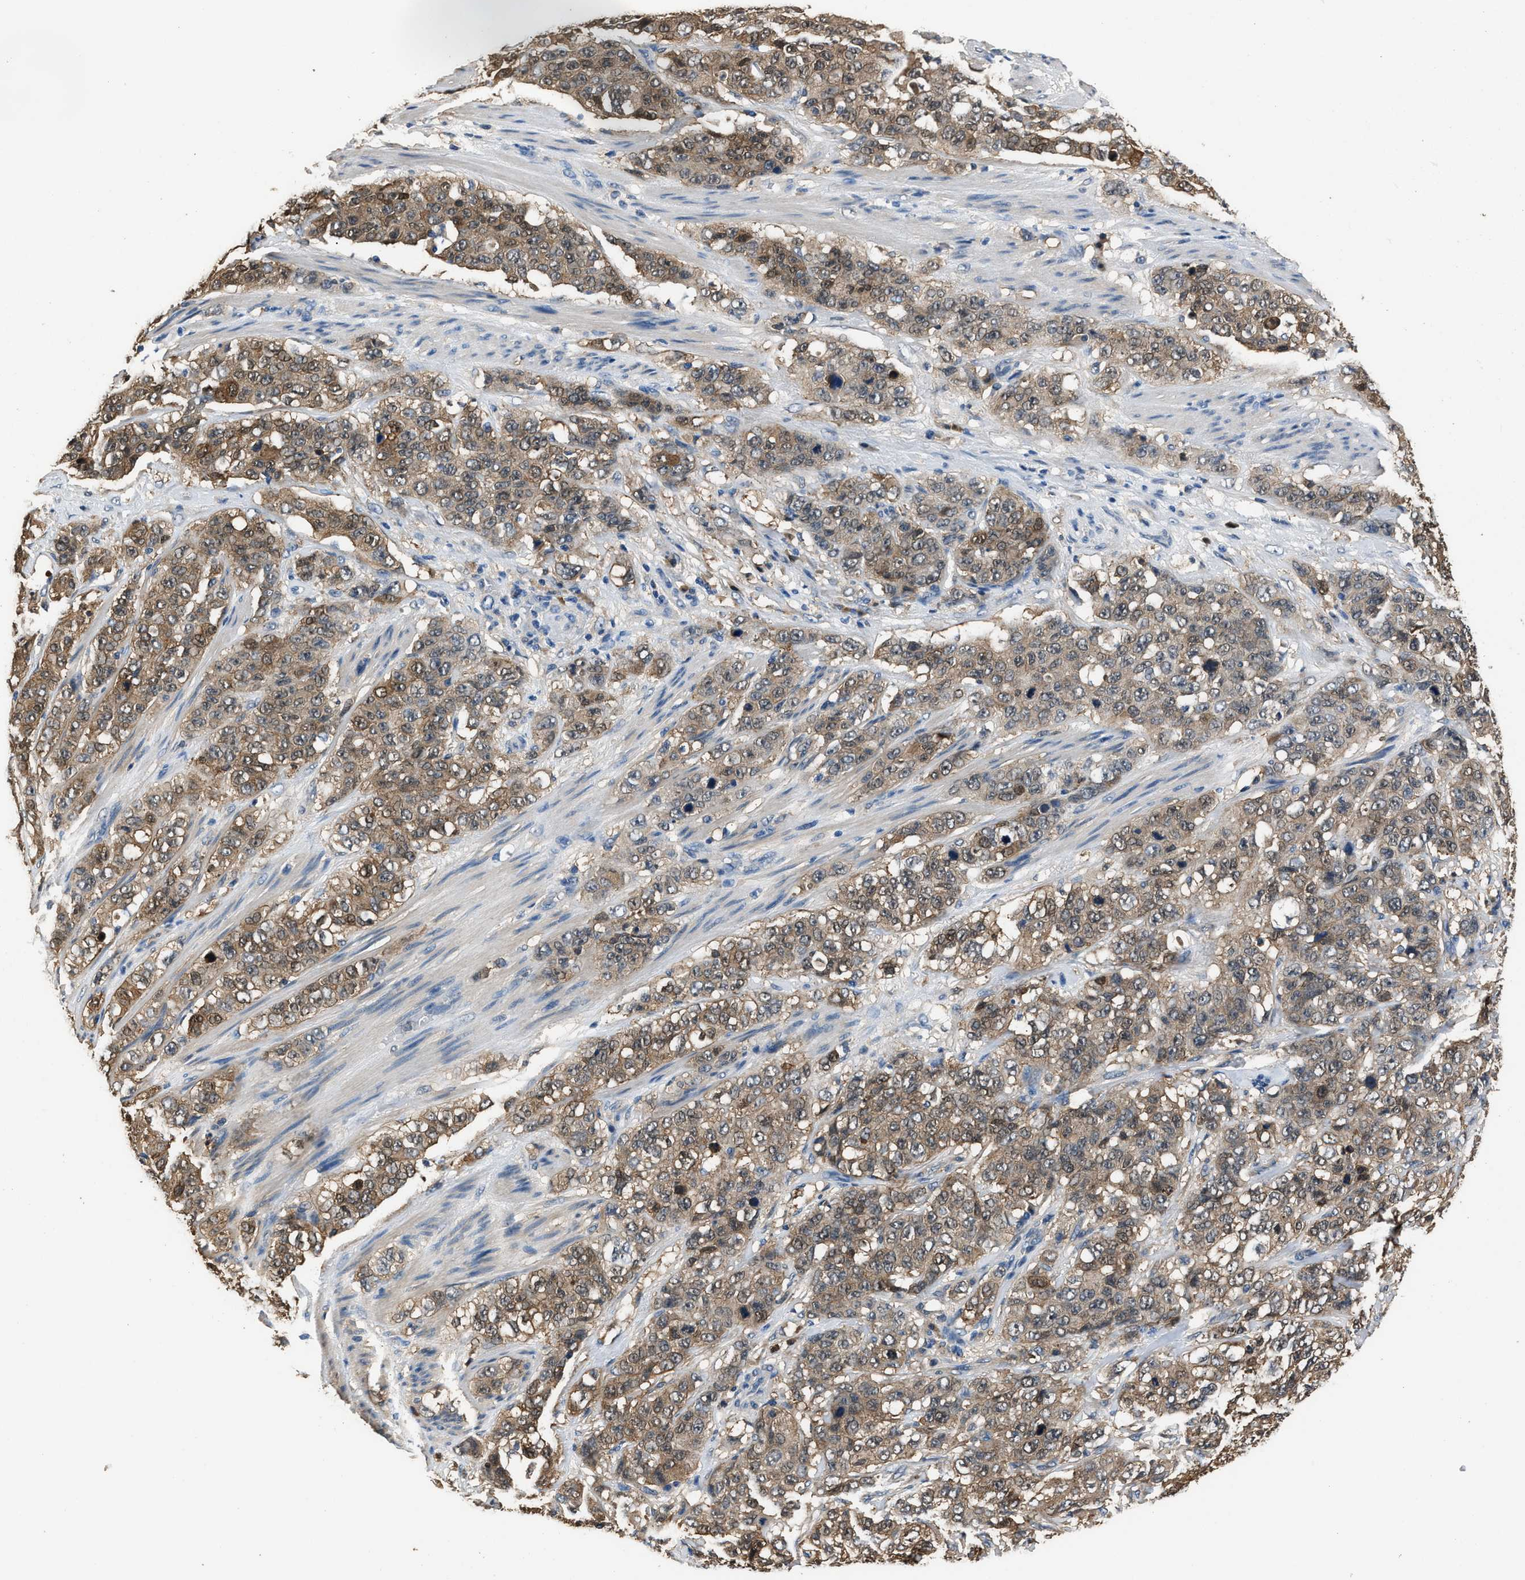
{"staining": {"intensity": "moderate", "quantity": ">75%", "location": "cytoplasmic/membranous"}, "tissue": "stomach cancer", "cell_type": "Tumor cells", "image_type": "cancer", "snomed": [{"axis": "morphology", "description": "Adenocarcinoma, NOS"}, {"axis": "topography", "description": "Stomach"}], "caption": "A high-resolution micrograph shows IHC staining of stomach cancer, which demonstrates moderate cytoplasmic/membranous expression in about >75% of tumor cells. Nuclei are stained in blue.", "gene": "GSTP1", "patient": {"sex": "male", "age": 48}}